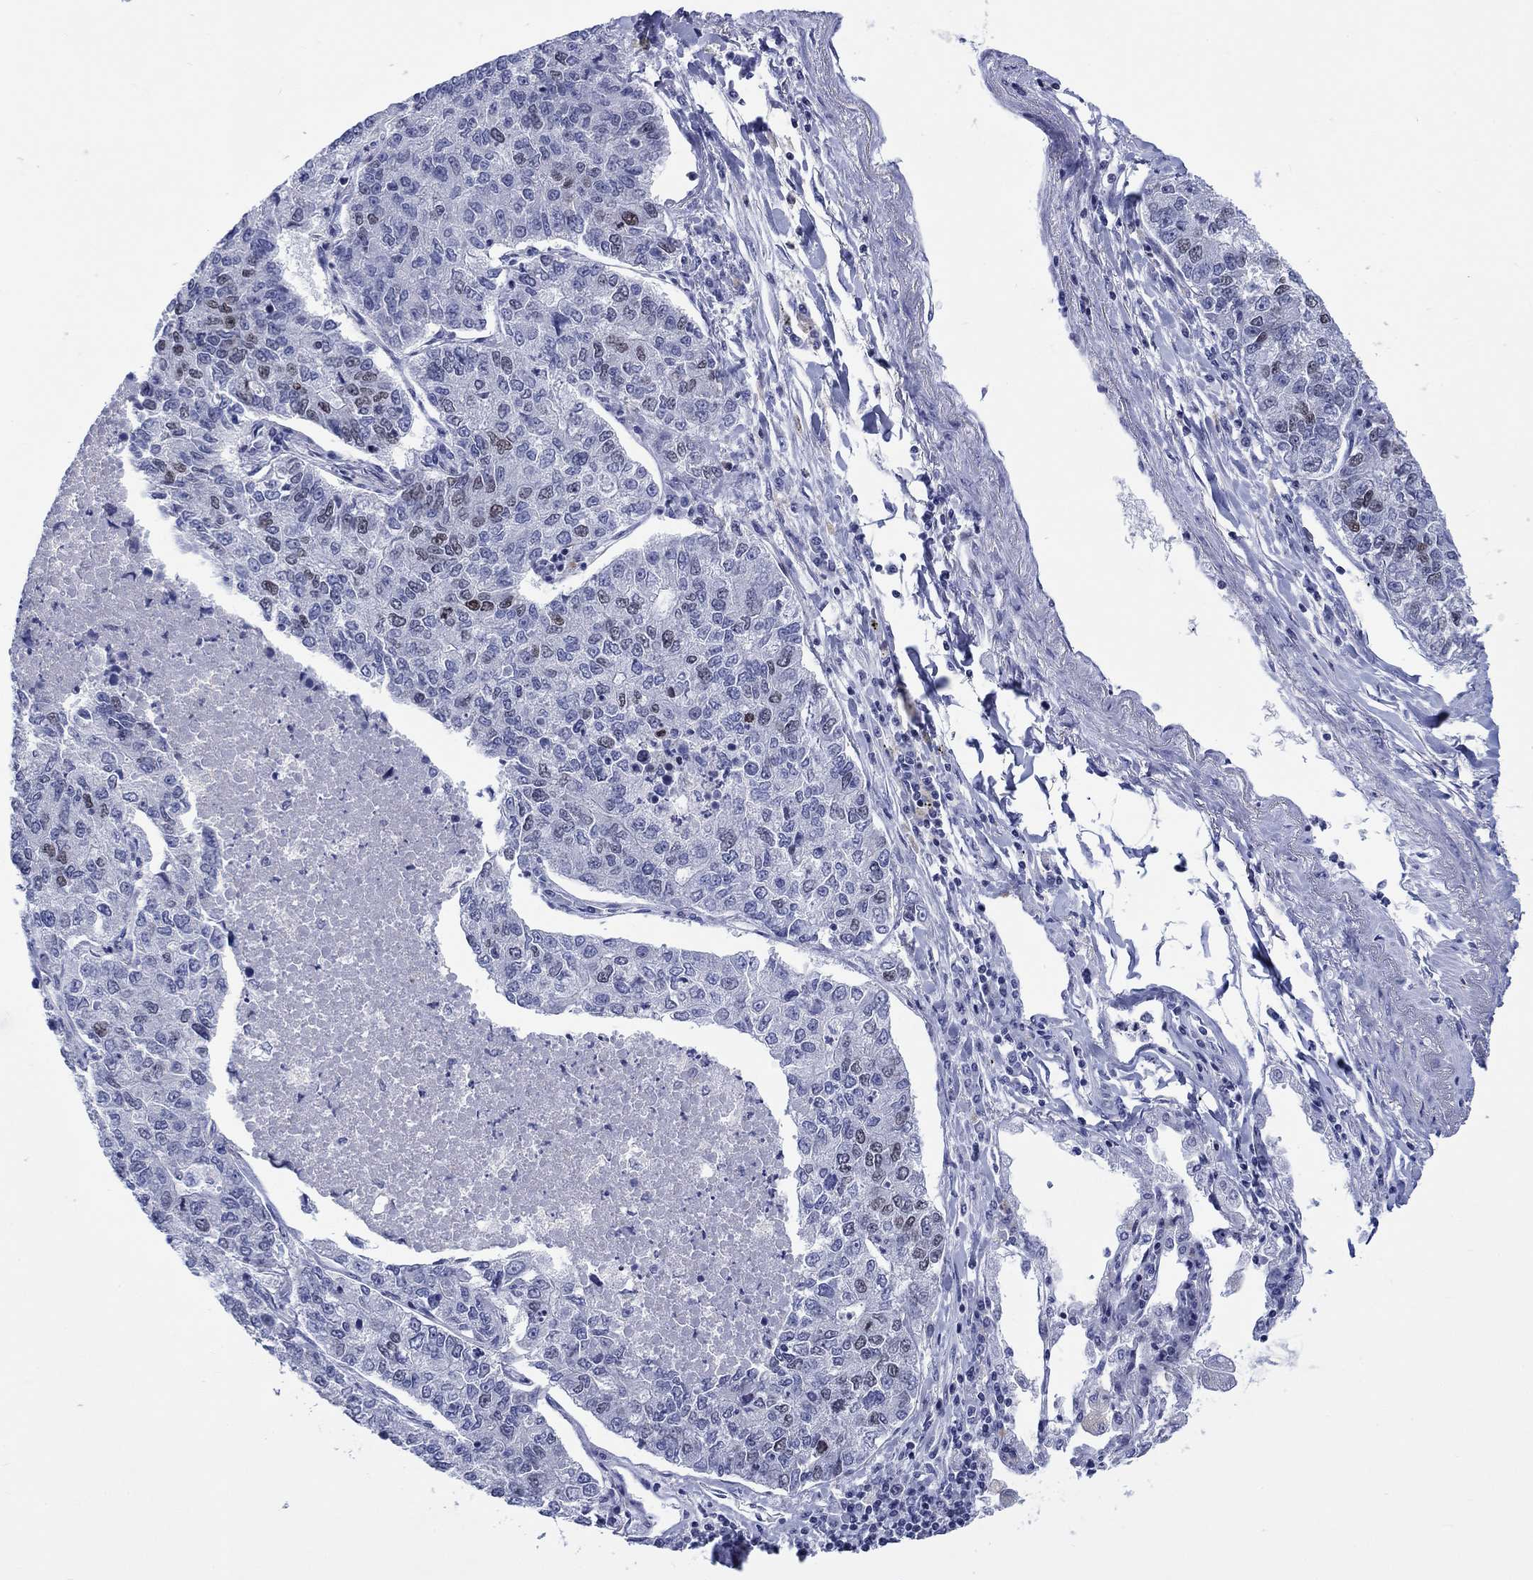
{"staining": {"intensity": "moderate", "quantity": "<25%", "location": "nuclear"}, "tissue": "lung cancer", "cell_type": "Tumor cells", "image_type": "cancer", "snomed": [{"axis": "morphology", "description": "Adenocarcinoma, NOS"}, {"axis": "topography", "description": "Lung"}], "caption": "Immunohistochemistry of lung cancer (adenocarcinoma) displays low levels of moderate nuclear expression in approximately <25% of tumor cells.", "gene": "CDCA2", "patient": {"sex": "male", "age": 49}}